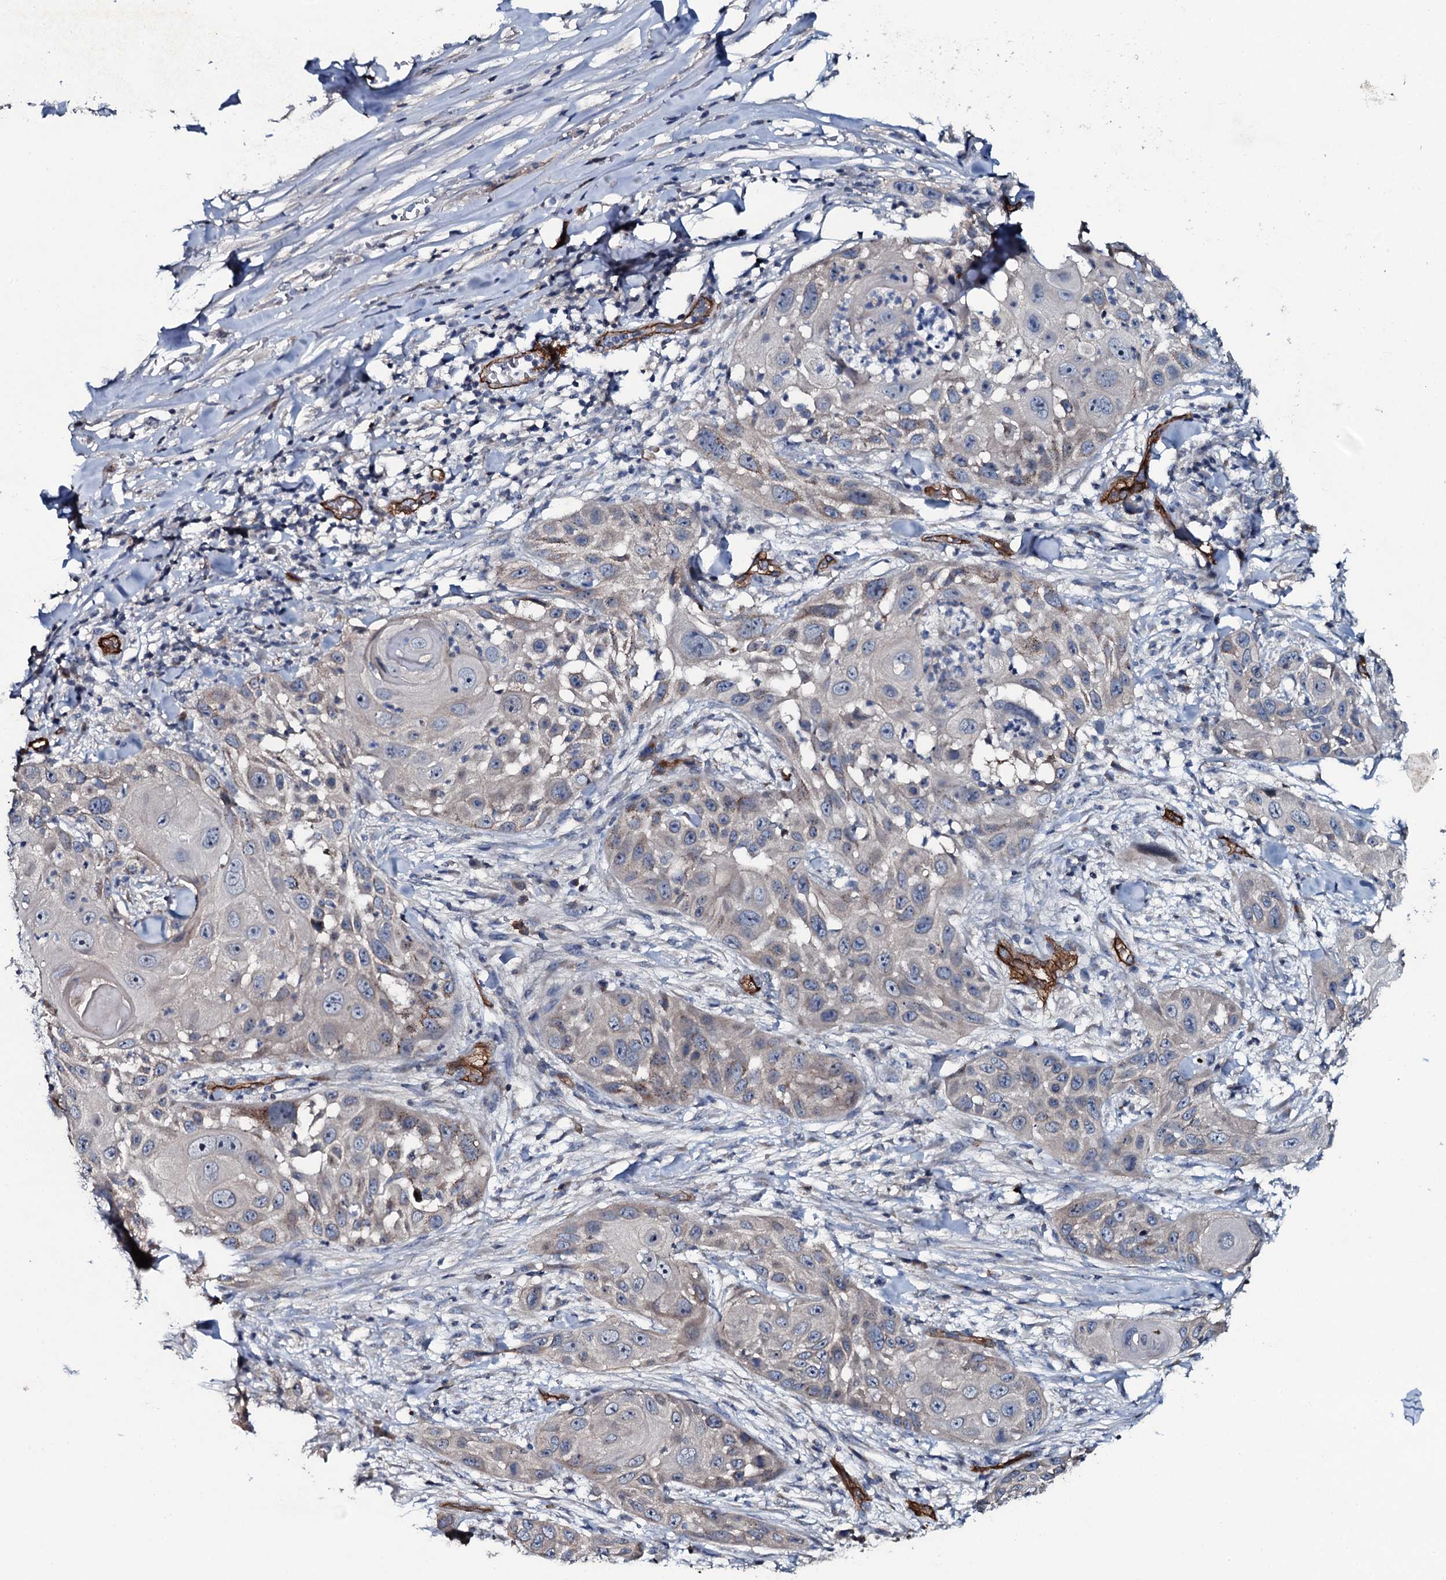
{"staining": {"intensity": "weak", "quantity": "<25%", "location": "cytoplasmic/membranous"}, "tissue": "skin cancer", "cell_type": "Tumor cells", "image_type": "cancer", "snomed": [{"axis": "morphology", "description": "Squamous cell carcinoma, NOS"}, {"axis": "topography", "description": "Skin"}], "caption": "A high-resolution image shows IHC staining of squamous cell carcinoma (skin), which displays no significant expression in tumor cells. Nuclei are stained in blue.", "gene": "CLEC14A", "patient": {"sex": "female", "age": 44}}